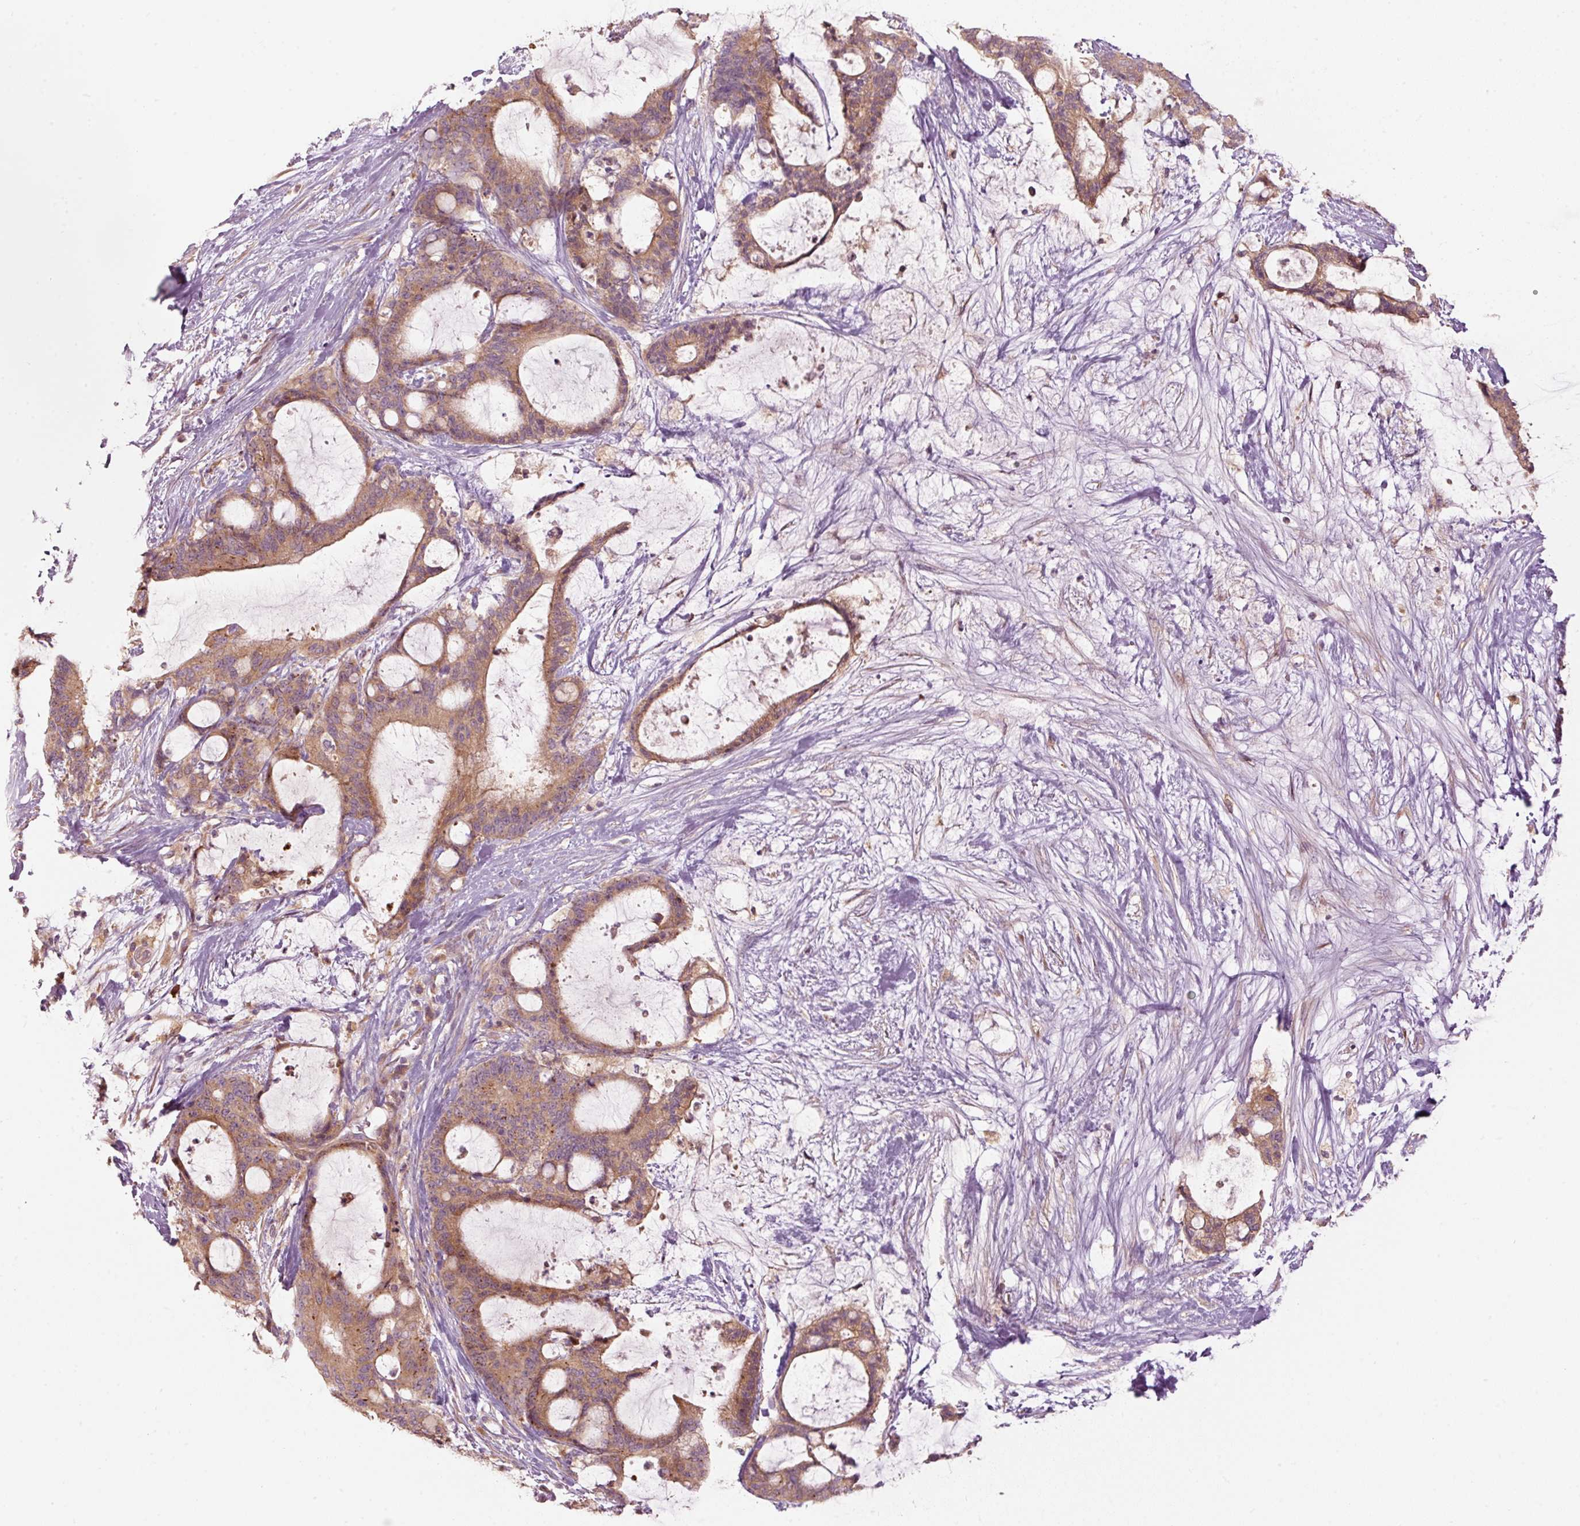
{"staining": {"intensity": "moderate", "quantity": ">75%", "location": "cytoplasmic/membranous"}, "tissue": "liver cancer", "cell_type": "Tumor cells", "image_type": "cancer", "snomed": [{"axis": "morphology", "description": "Normal tissue, NOS"}, {"axis": "morphology", "description": "Cholangiocarcinoma"}, {"axis": "topography", "description": "Liver"}, {"axis": "topography", "description": "Peripheral nerve tissue"}], "caption": "Moderate cytoplasmic/membranous expression is seen in about >75% of tumor cells in cholangiocarcinoma (liver). Immunohistochemistry stains the protein of interest in brown and the nuclei are stained blue.", "gene": "MAP10", "patient": {"sex": "female", "age": 73}}